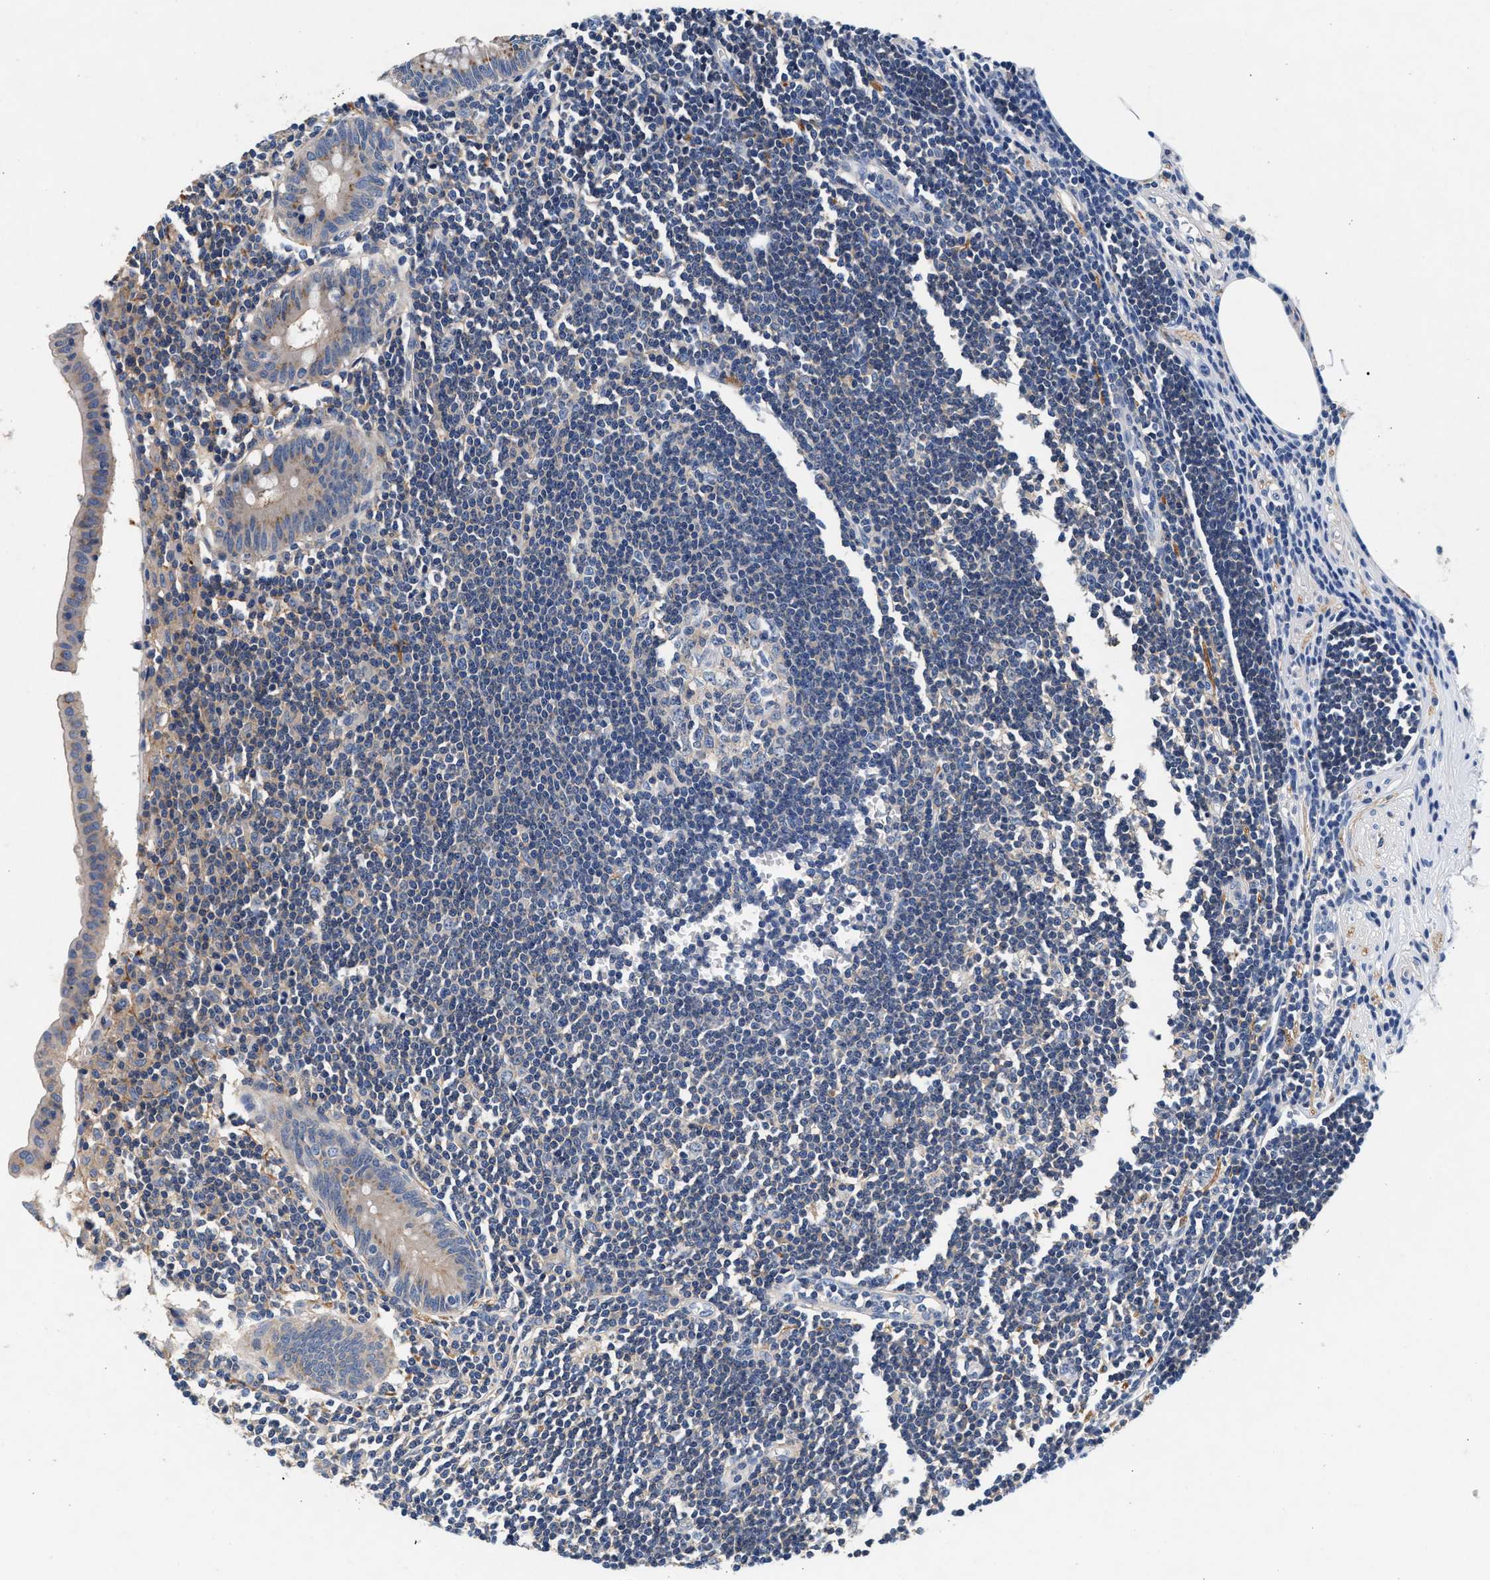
{"staining": {"intensity": "weak", "quantity": "<25%", "location": "cytoplasmic/membranous"}, "tissue": "appendix", "cell_type": "Glandular cells", "image_type": "normal", "snomed": [{"axis": "morphology", "description": "Normal tissue, NOS"}, {"axis": "topography", "description": "Appendix"}], "caption": "The immunohistochemistry (IHC) image has no significant expression in glandular cells of appendix.", "gene": "GNAI3", "patient": {"sex": "female", "age": 50}}